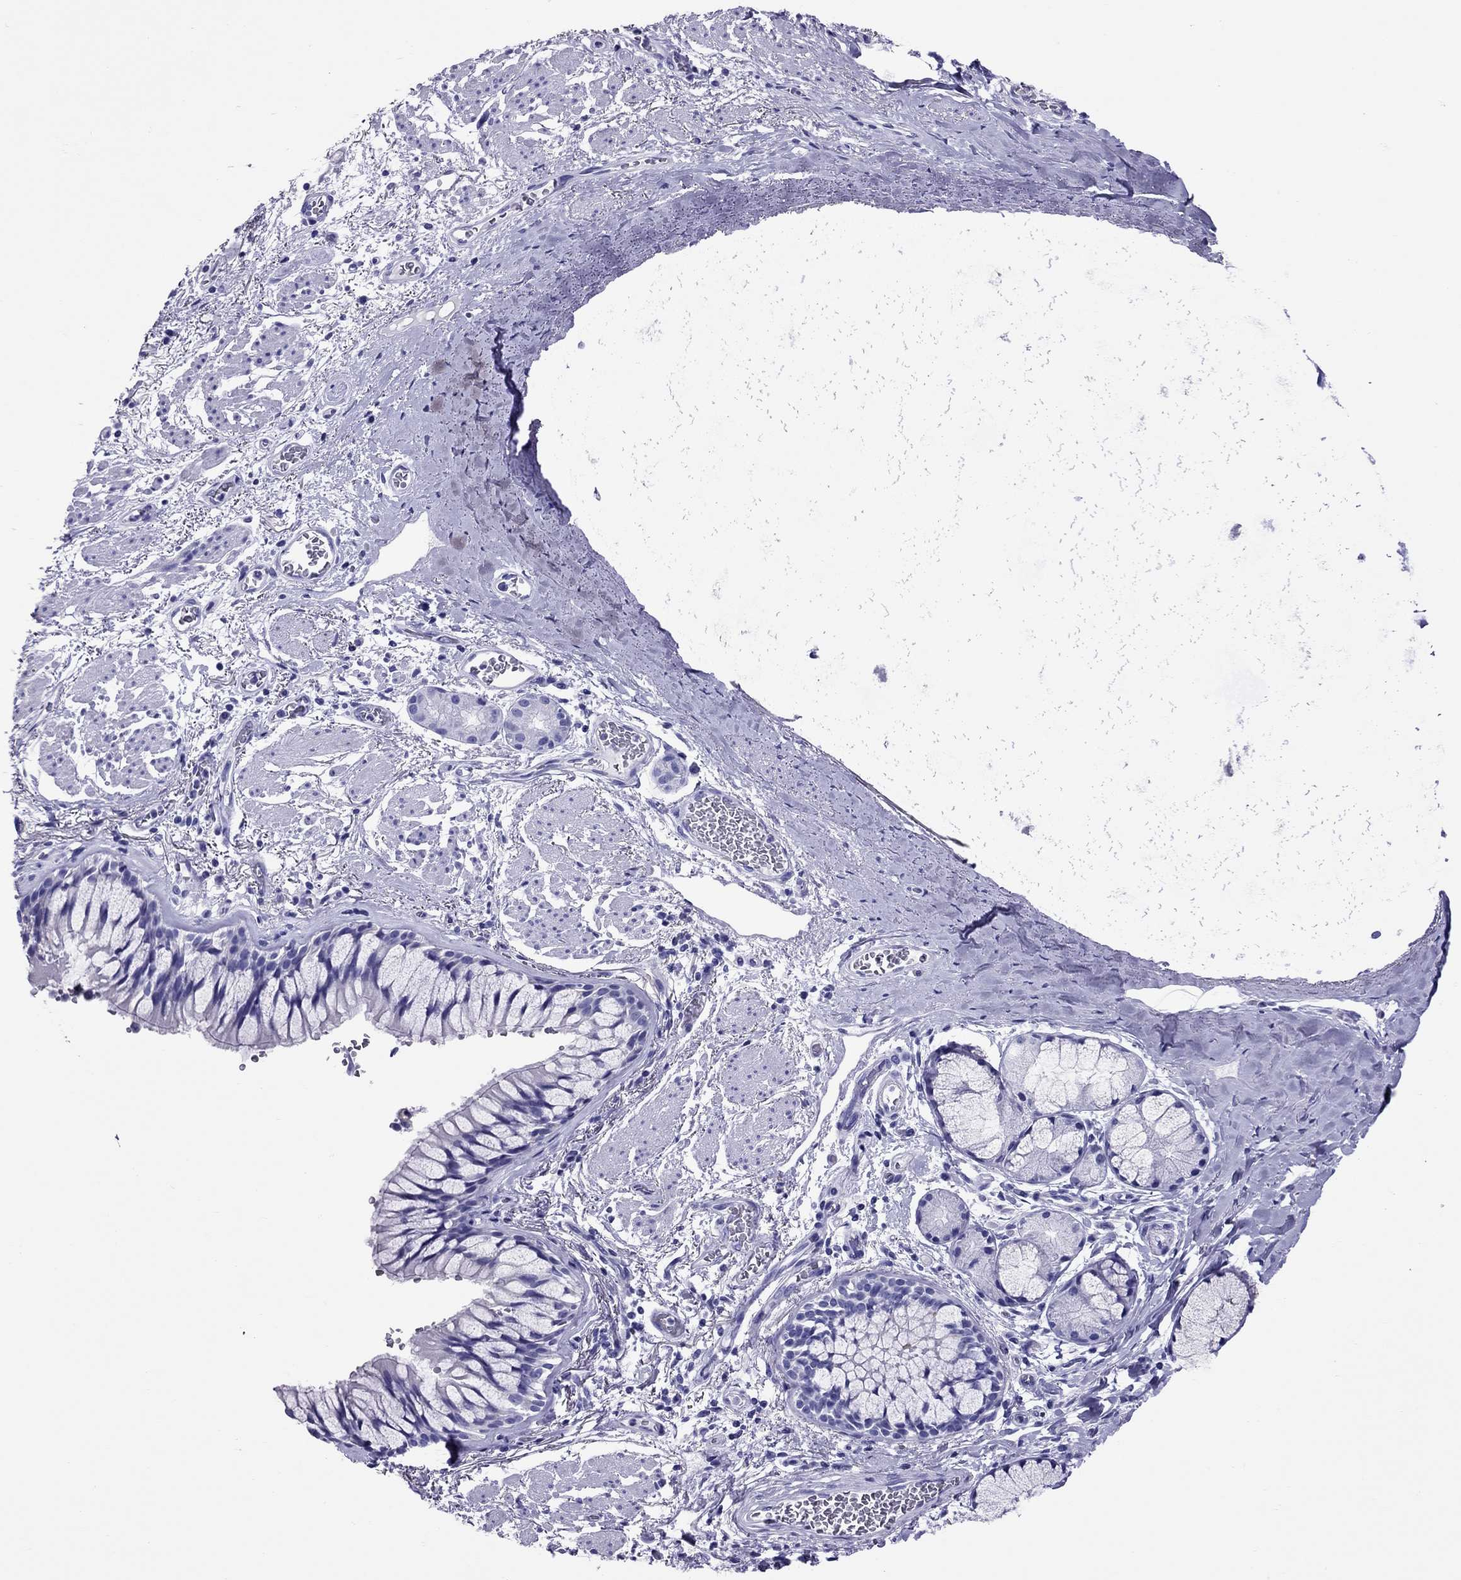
{"staining": {"intensity": "negative", "quantity": "none", "location": "none"}, "tissue": "bronchus", "cell_type": "Respiratory epithelial cells", "image_type": "normal", "snomed": [{"axis": "morphology", "description": "Normal tissue, NOS"}, {"axis": "topography", "description": "Bronchus"}, {"axis": "topography", "description": "Lung"}], "caption": "A histopathology image of bronchus stained for a protein reveals no brown staining in respiratory epithelial cells. Nuclei are stained in blue.", "gene": "AVPR1B", "patient": {"sex": "female", "age": 57}}